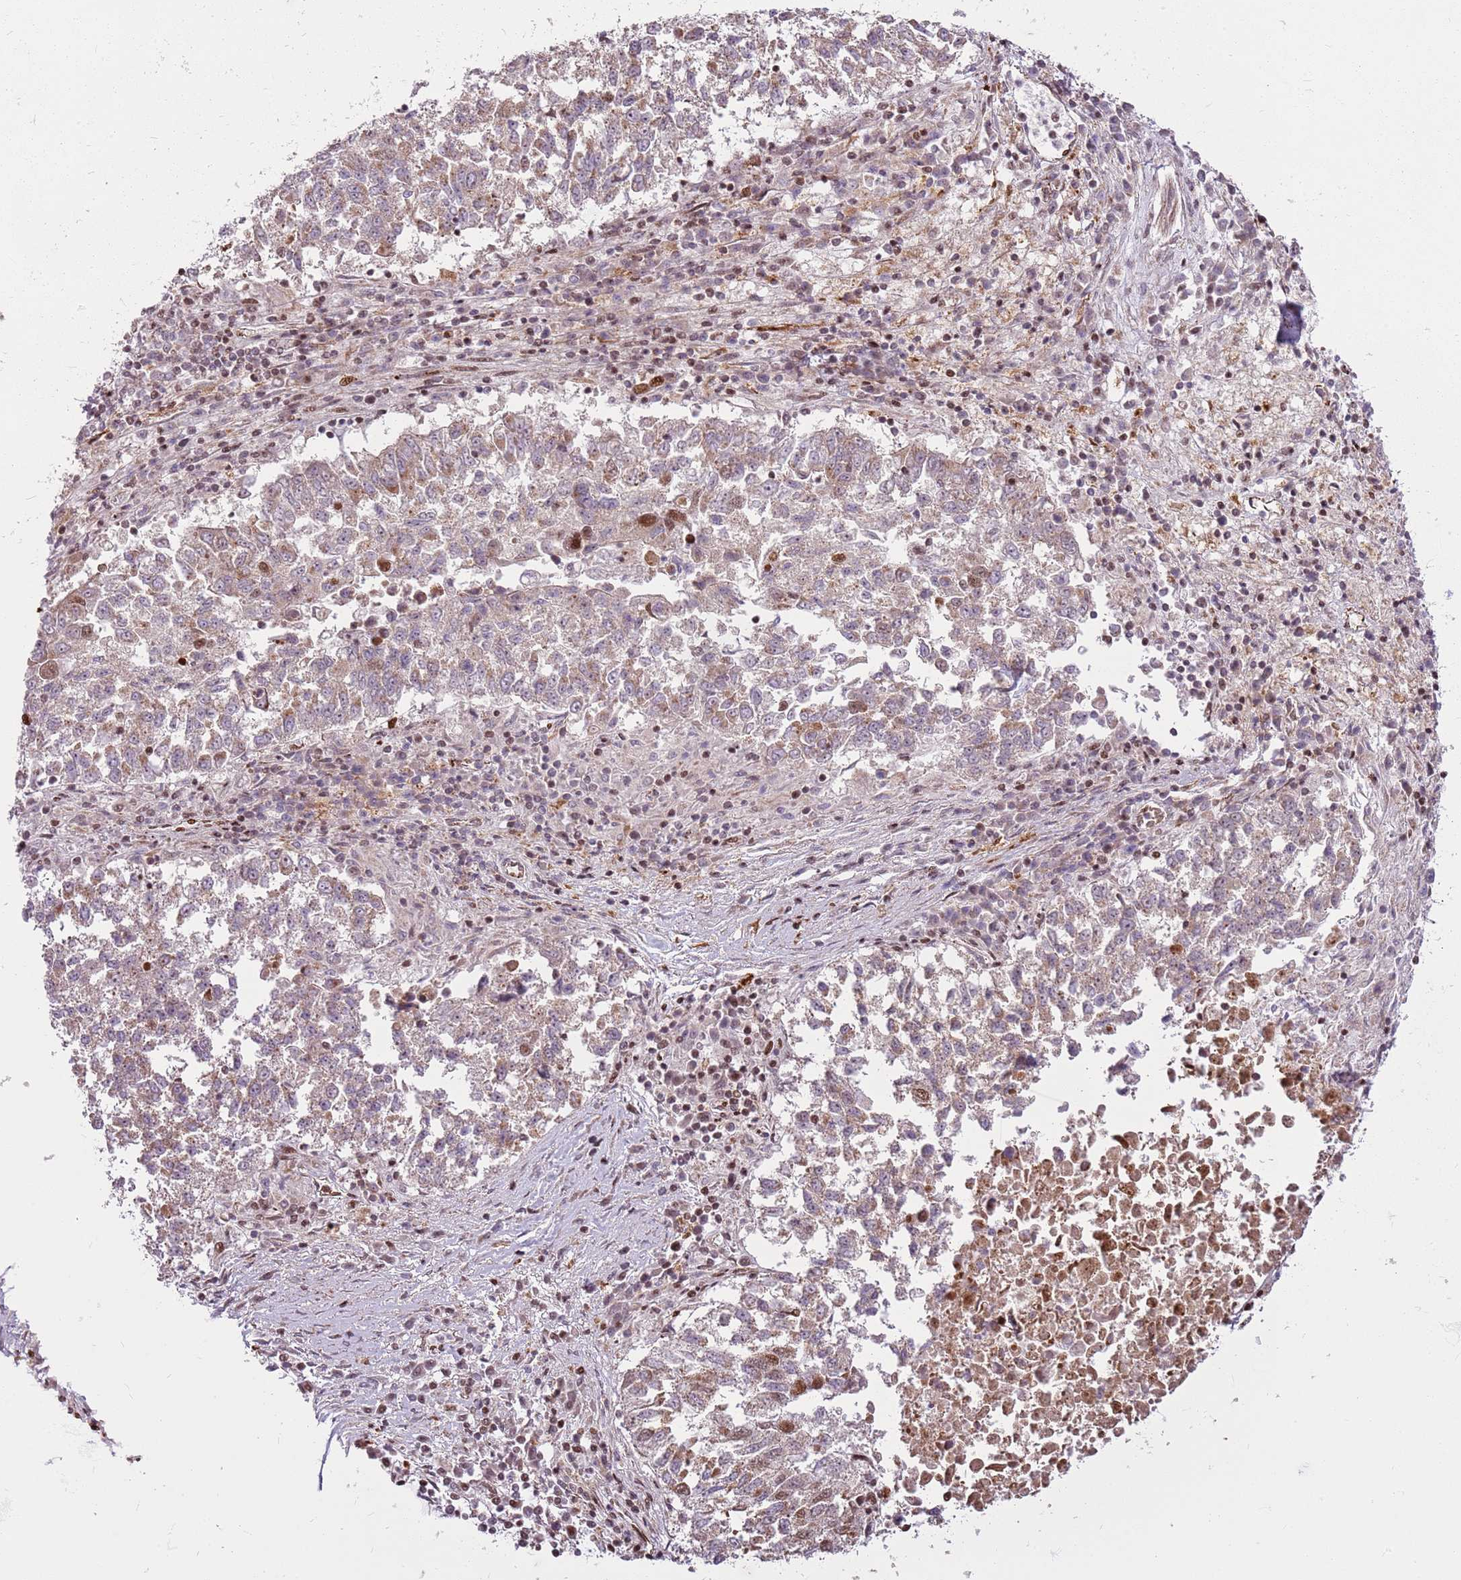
{"staining": {"intensity": "moderate", "quantity": "<25%", "location": "cytoplasmic/membranous,nuclear"}, "tissue": "lung cancer", "cell_type": "Tumor cells", "image_type": "cancer", "snomed": [{"axis": "morphology", "description": "Squamous cell carcinoma, NOS"}, {"axis": "topography", "description": "Lung"}], "caption": "Moderate cytoplasmic/membranous and nuclear positivity for a protein is present in about <25% of tumor cells of squamous cell carcinoma (lung) using IHC.", "gene": "PCTP", "patient": {"sex": "male", "age": 73}}